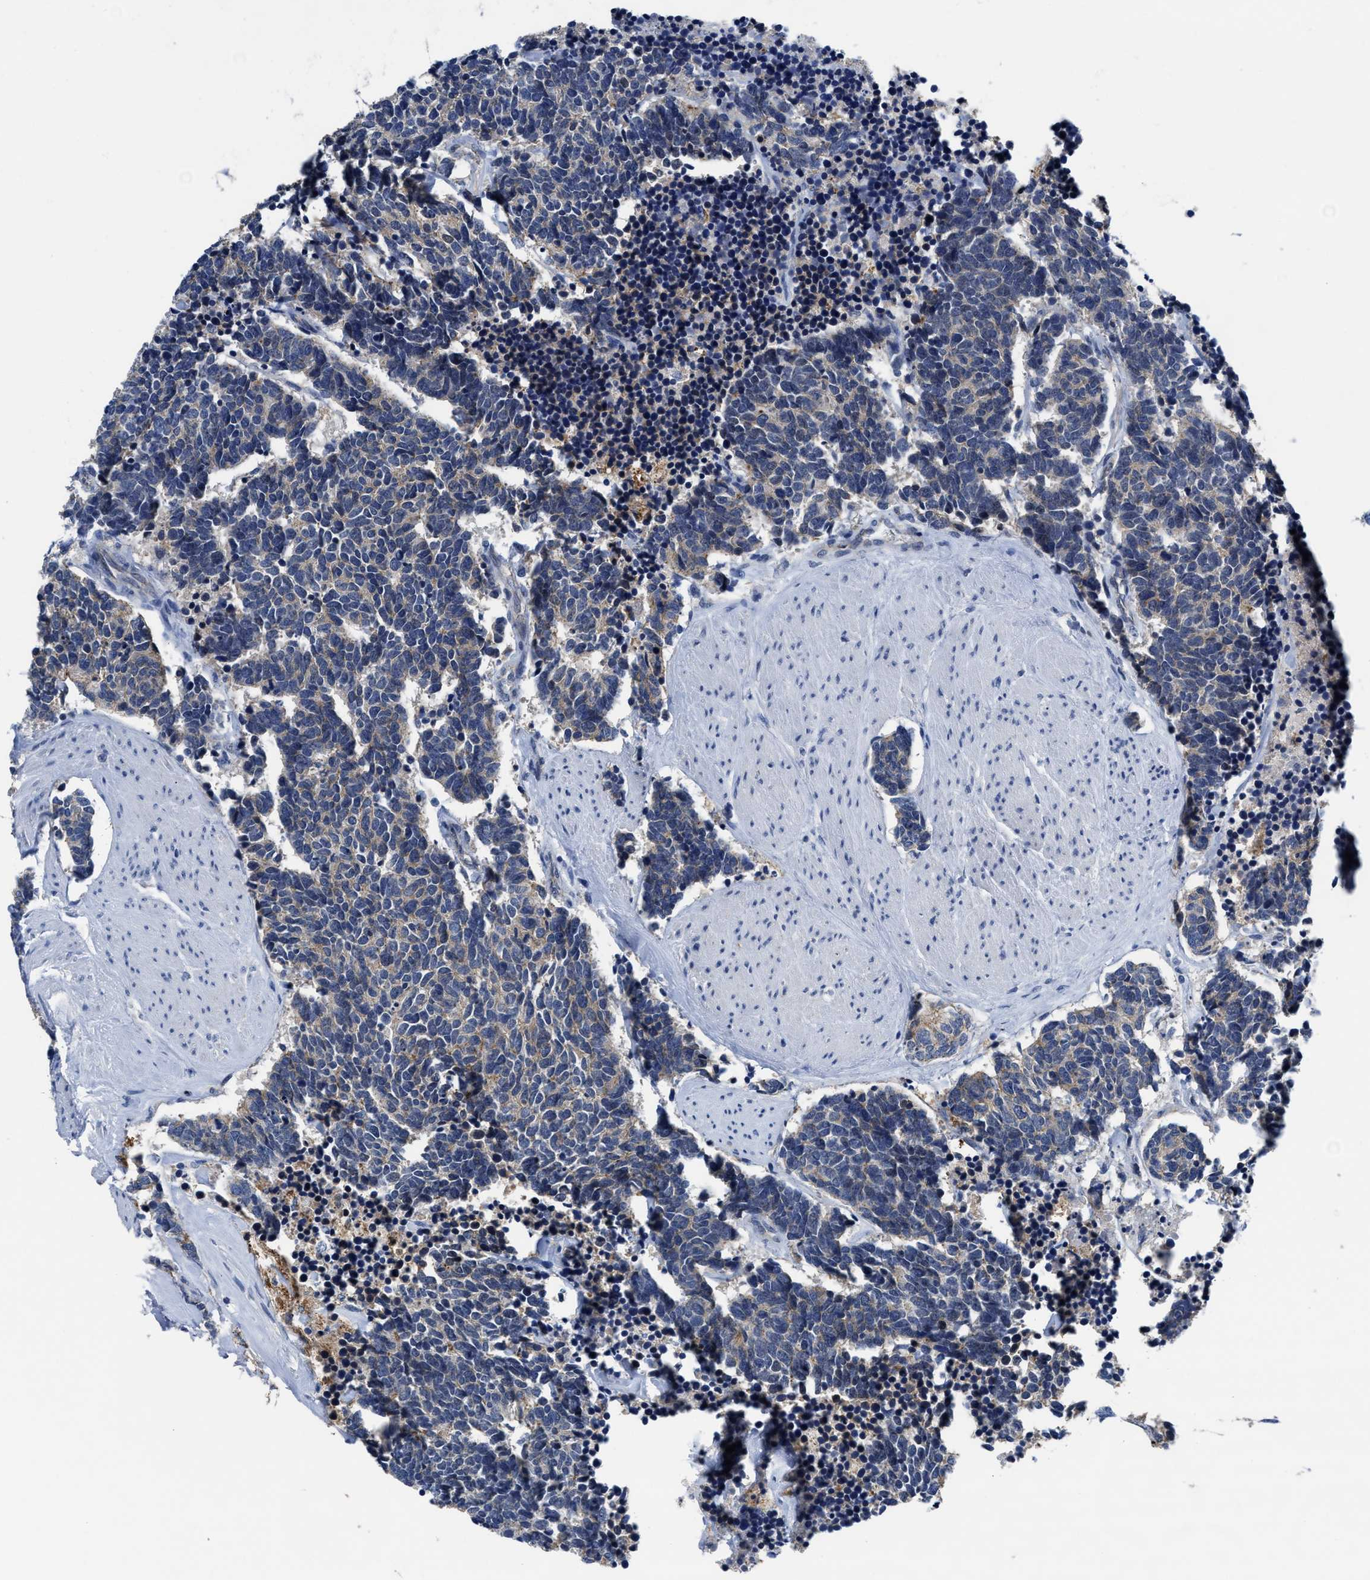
{"staining": {"intensity": "weak", "quantity": "<25%", "location": "cytoplasmic/membranous"}, "tissue": "carcinoid", "cell_type": "Tumor cells", "image_type": "cancer", "snomed": [{"axis": "morphology", "description": "Carcinoma, NOS"}, {"axis": "morphology", "description": "Carcinoid, malignant, NOS"}, {"axis": "topography", "description": "Urinary bladder"}], "caption": "This is an immunohistochemistry photomicrograph of human carcinoid. There is no positivity in tumor cells.", "gene": "GHITM", "patient": {"sex": "male", "age": 57}}